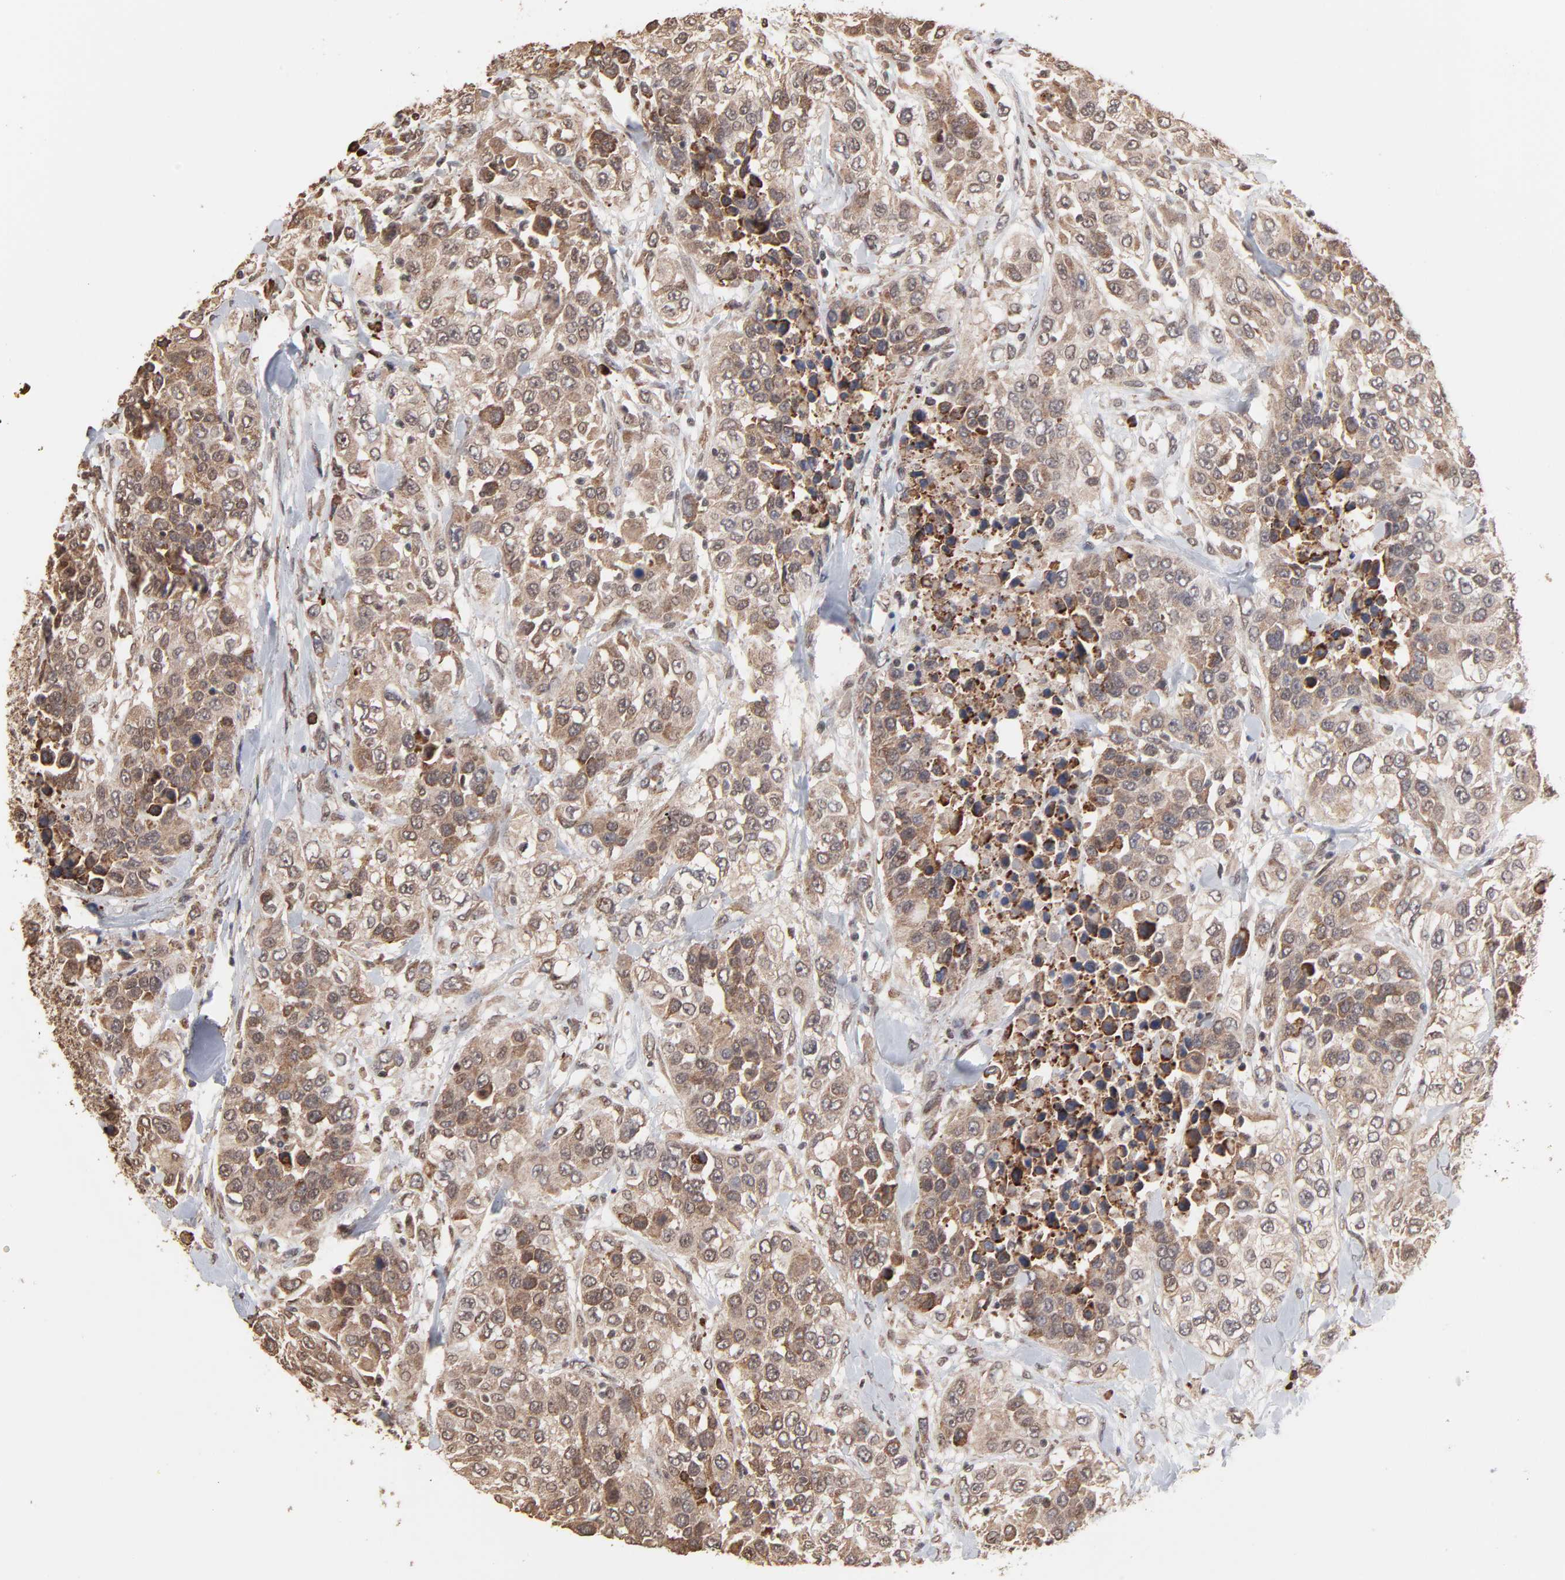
{"staining": {"intensity": "weak", "quantity": ">75%", "location": "cytoplasmic/membranous"}, "tissue": "urothelial cancer", "cell_type": "Tumor cells", "image_type": "cancer", "snomed": [{"axis": "morphology", "description": "Urothelial carcinoma, High grade"}, {"axis": "topography", "description": "Urinary bladder"}], "caption": "Immunohistochemistry (IHC) image of neoplastic tissue: human high-grade urothelial carcinoma stained using immunohistochemistry (IHC) exhibits low levels of weak protein expression localized specifically in the cytoplasmic/membranous of tumor cells, appearing as a cytoplasmic/membranous brown color.", "gene": "CHM", "patient": {"sex": "female", "age": 80}}